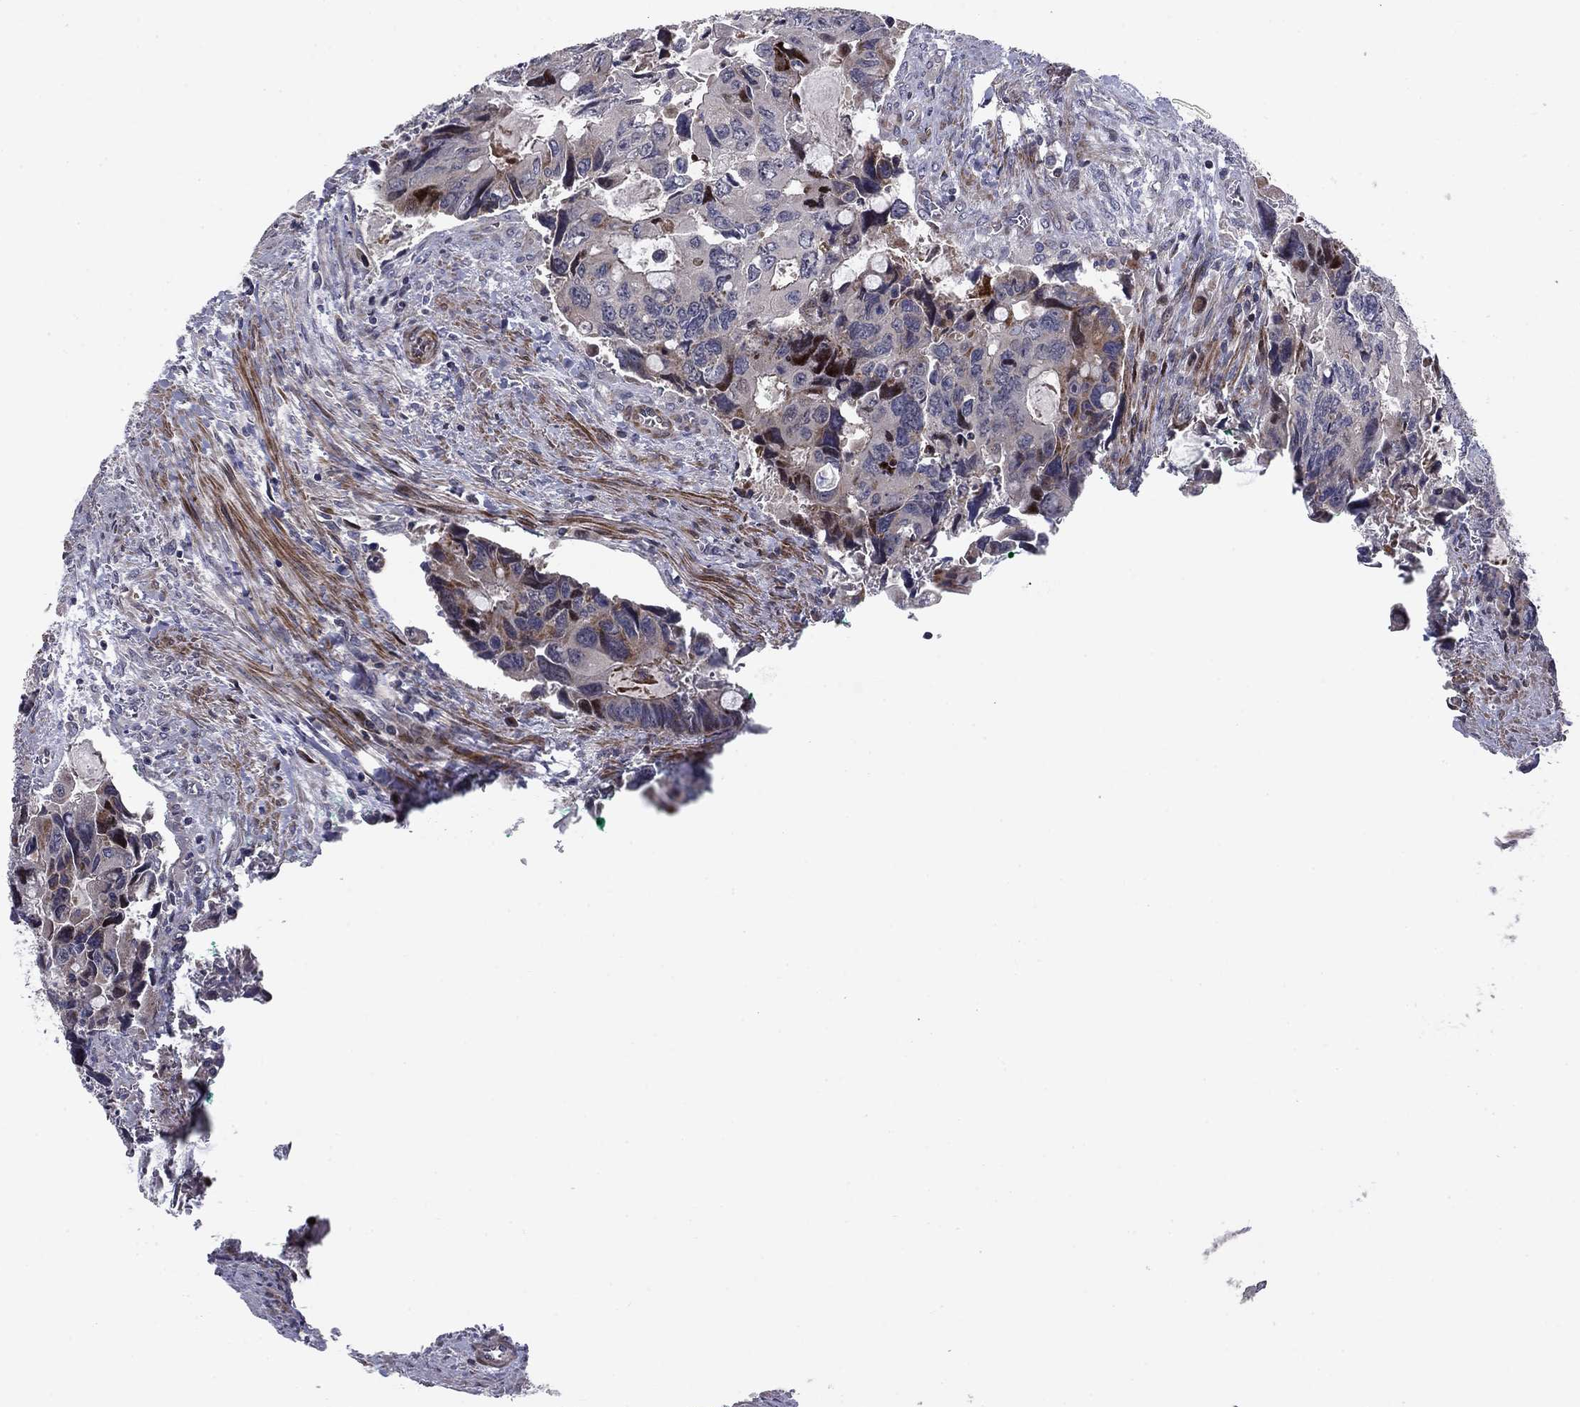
{"staining": {"intensity": "moderate", "quantity": "<25%", "location": "cytoplasmic/membranous,nuclear"}, "tissue": "colorectal cancer", "cell_type": "Tumor cells", "image_type": "cancer", "snomed": [{"axis": "morphology", "description": "Adenocarcinoma, NOS"}, {"axis": "topography", "description": "Rectum"}], "caption": "This photomicrograph demonstrates immunohistochemistry (IHC) staining of human colorectal cancer, with low moderate cytoplasmic/membranous and nuclear positivity in approximately <25% of tumor cells.", "gene": "MIOS", "patient": {"sex": "male", "age": 62}}